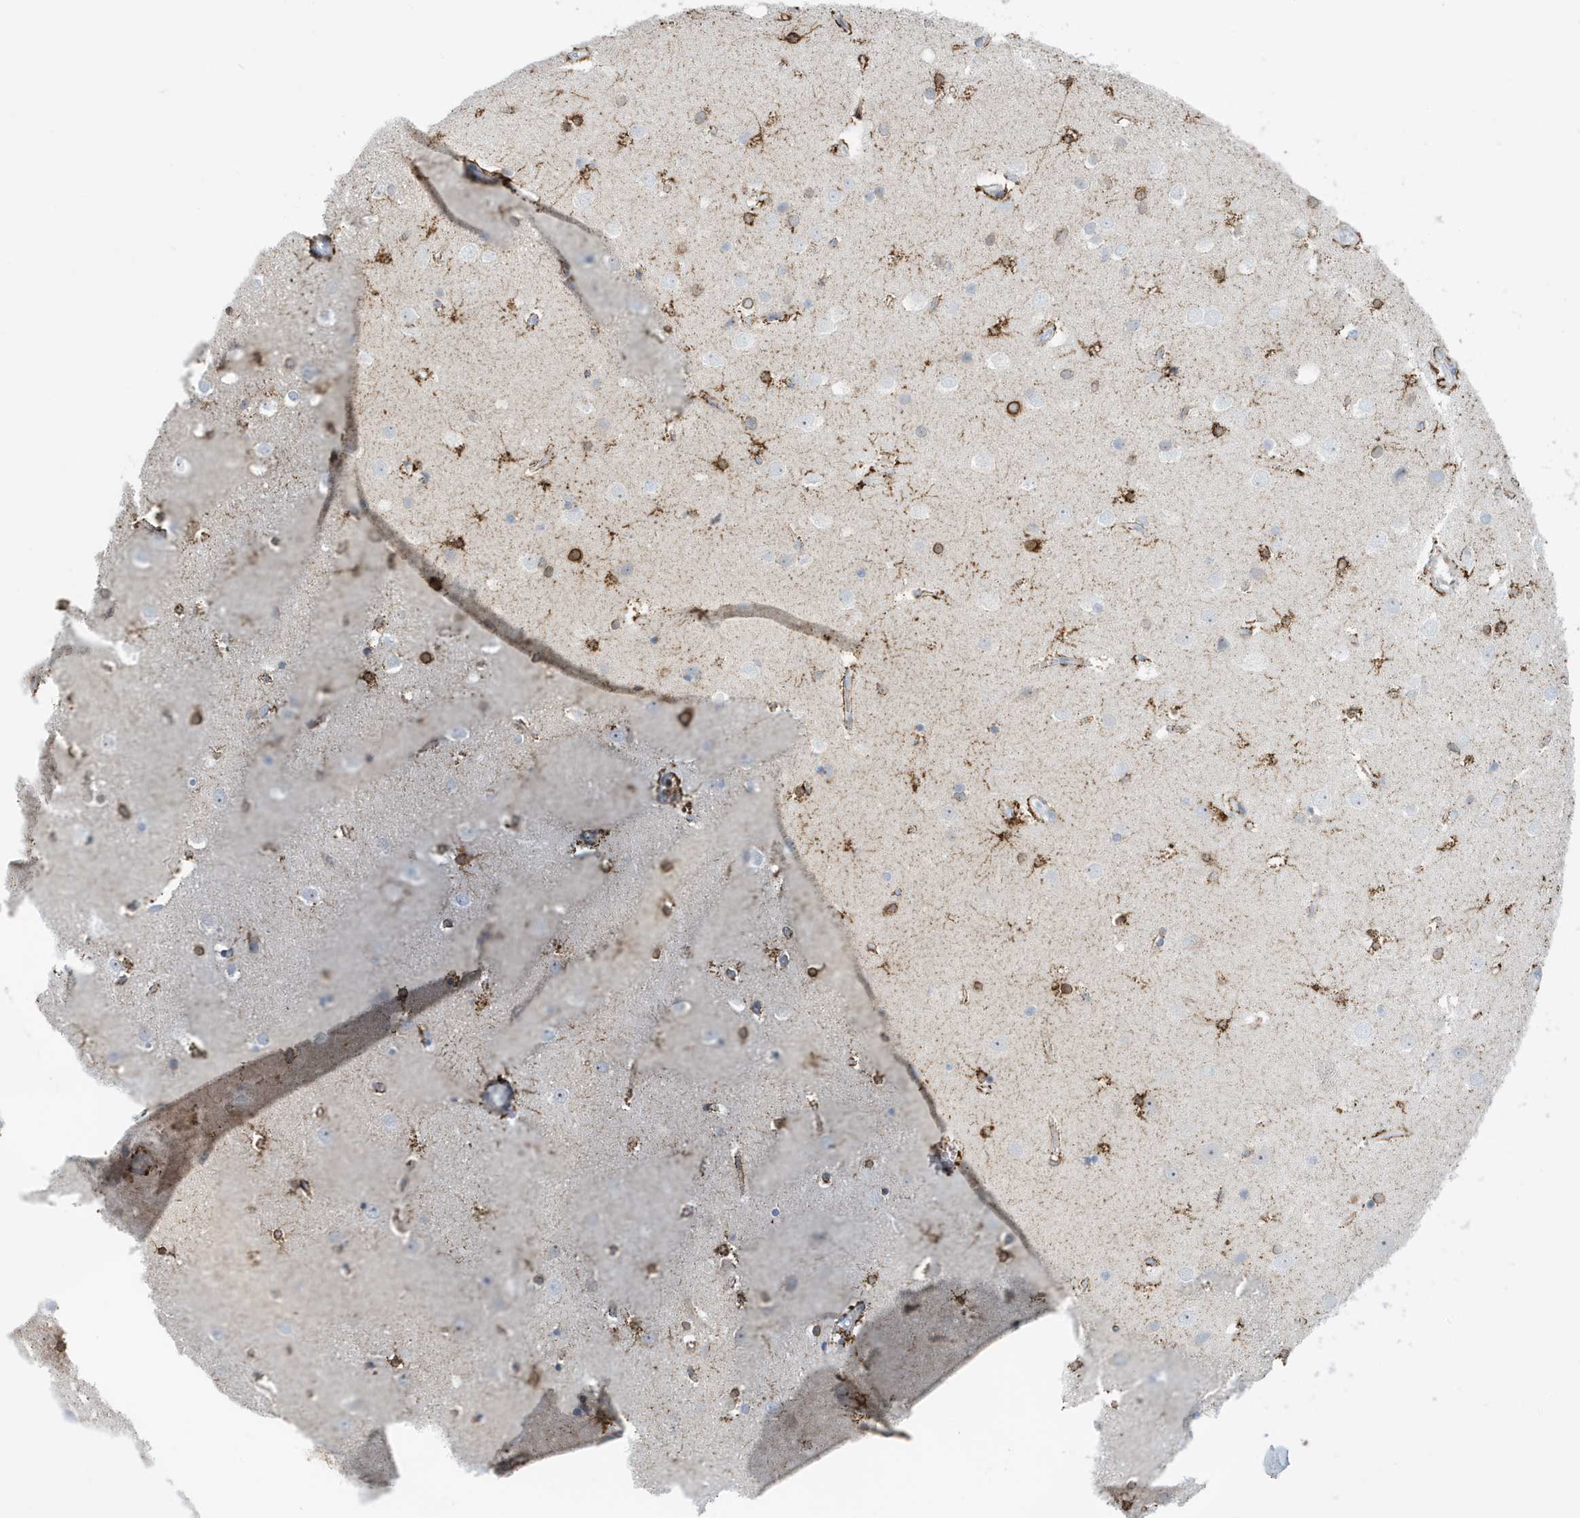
{"staining": {"intensity": "negative", "quantity": "none", "location": "none"}, "tissue": "cerebral cortex", "cell_type": "Endothelial cells", "image_type": "normal", "snomed": [{"axis": "morphology", "description": "Normal tissue, NOS"}, {"axis": "topography", "description": "Cerebral cortex"}], "caption": "IHC micrograph of benign human cerebral cortex stained for a protein (brown), which shows no positivity in endothelial cells.", "gene": "SEMA3F", "patient": {"sex": "male", "age": 54}}